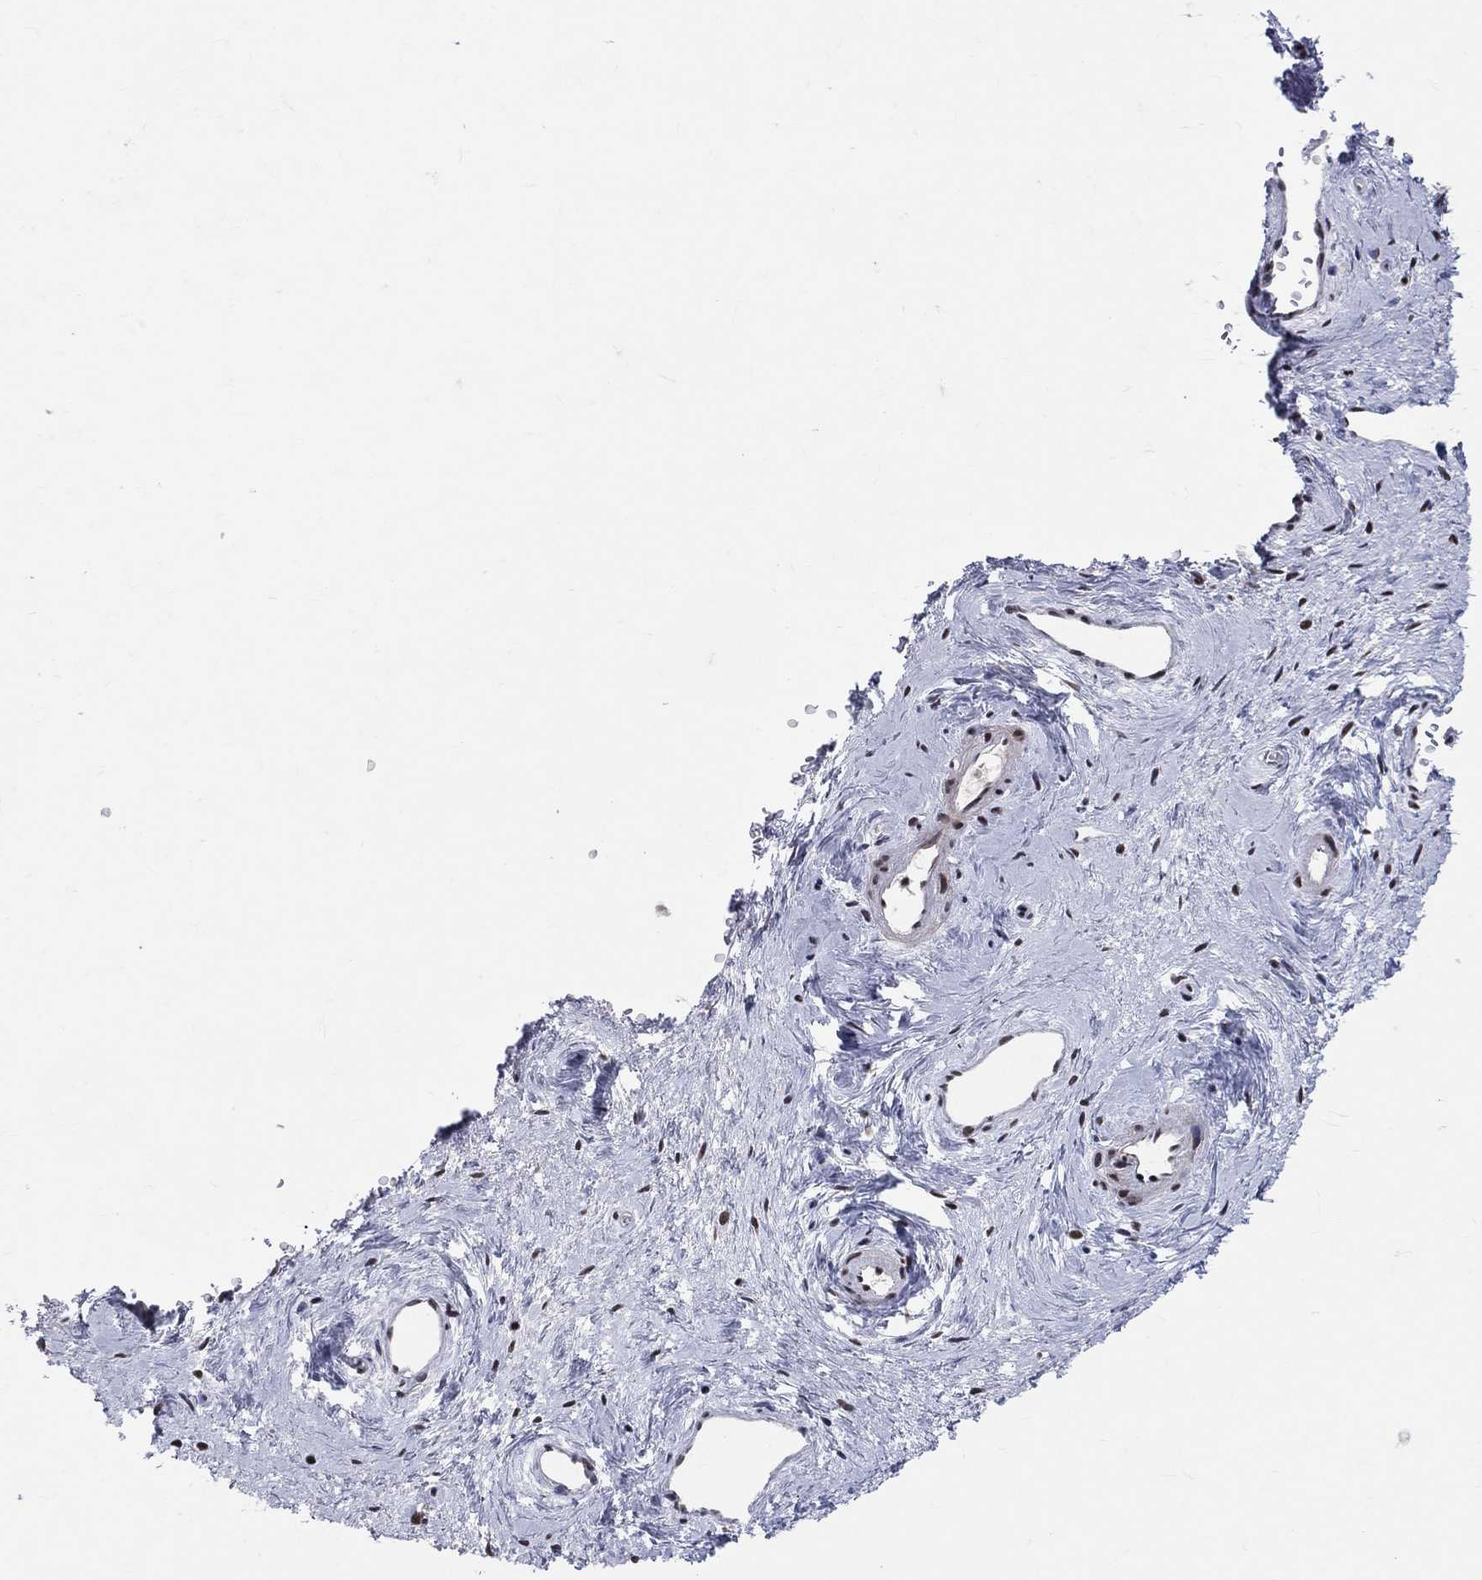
{"staining": {"intensity": "strong", "quantity": ">75%", "location": "nuclear"}, "tissue": "vagina", "cell_type": "Squamous epithelial cells", "image_type": "normal", "snomed": [{"axis": "morphology", "description": "Normal tissue, NOS"}, {"axis": "topography", "description": "Vagina"}], "caption": "Vagina stained with a brown dye displays strong nuclear positive staining in about >75% of squamous epithelial cells.", "gene": "CDK7", "patient": {"sex": "female", "age": 45}}